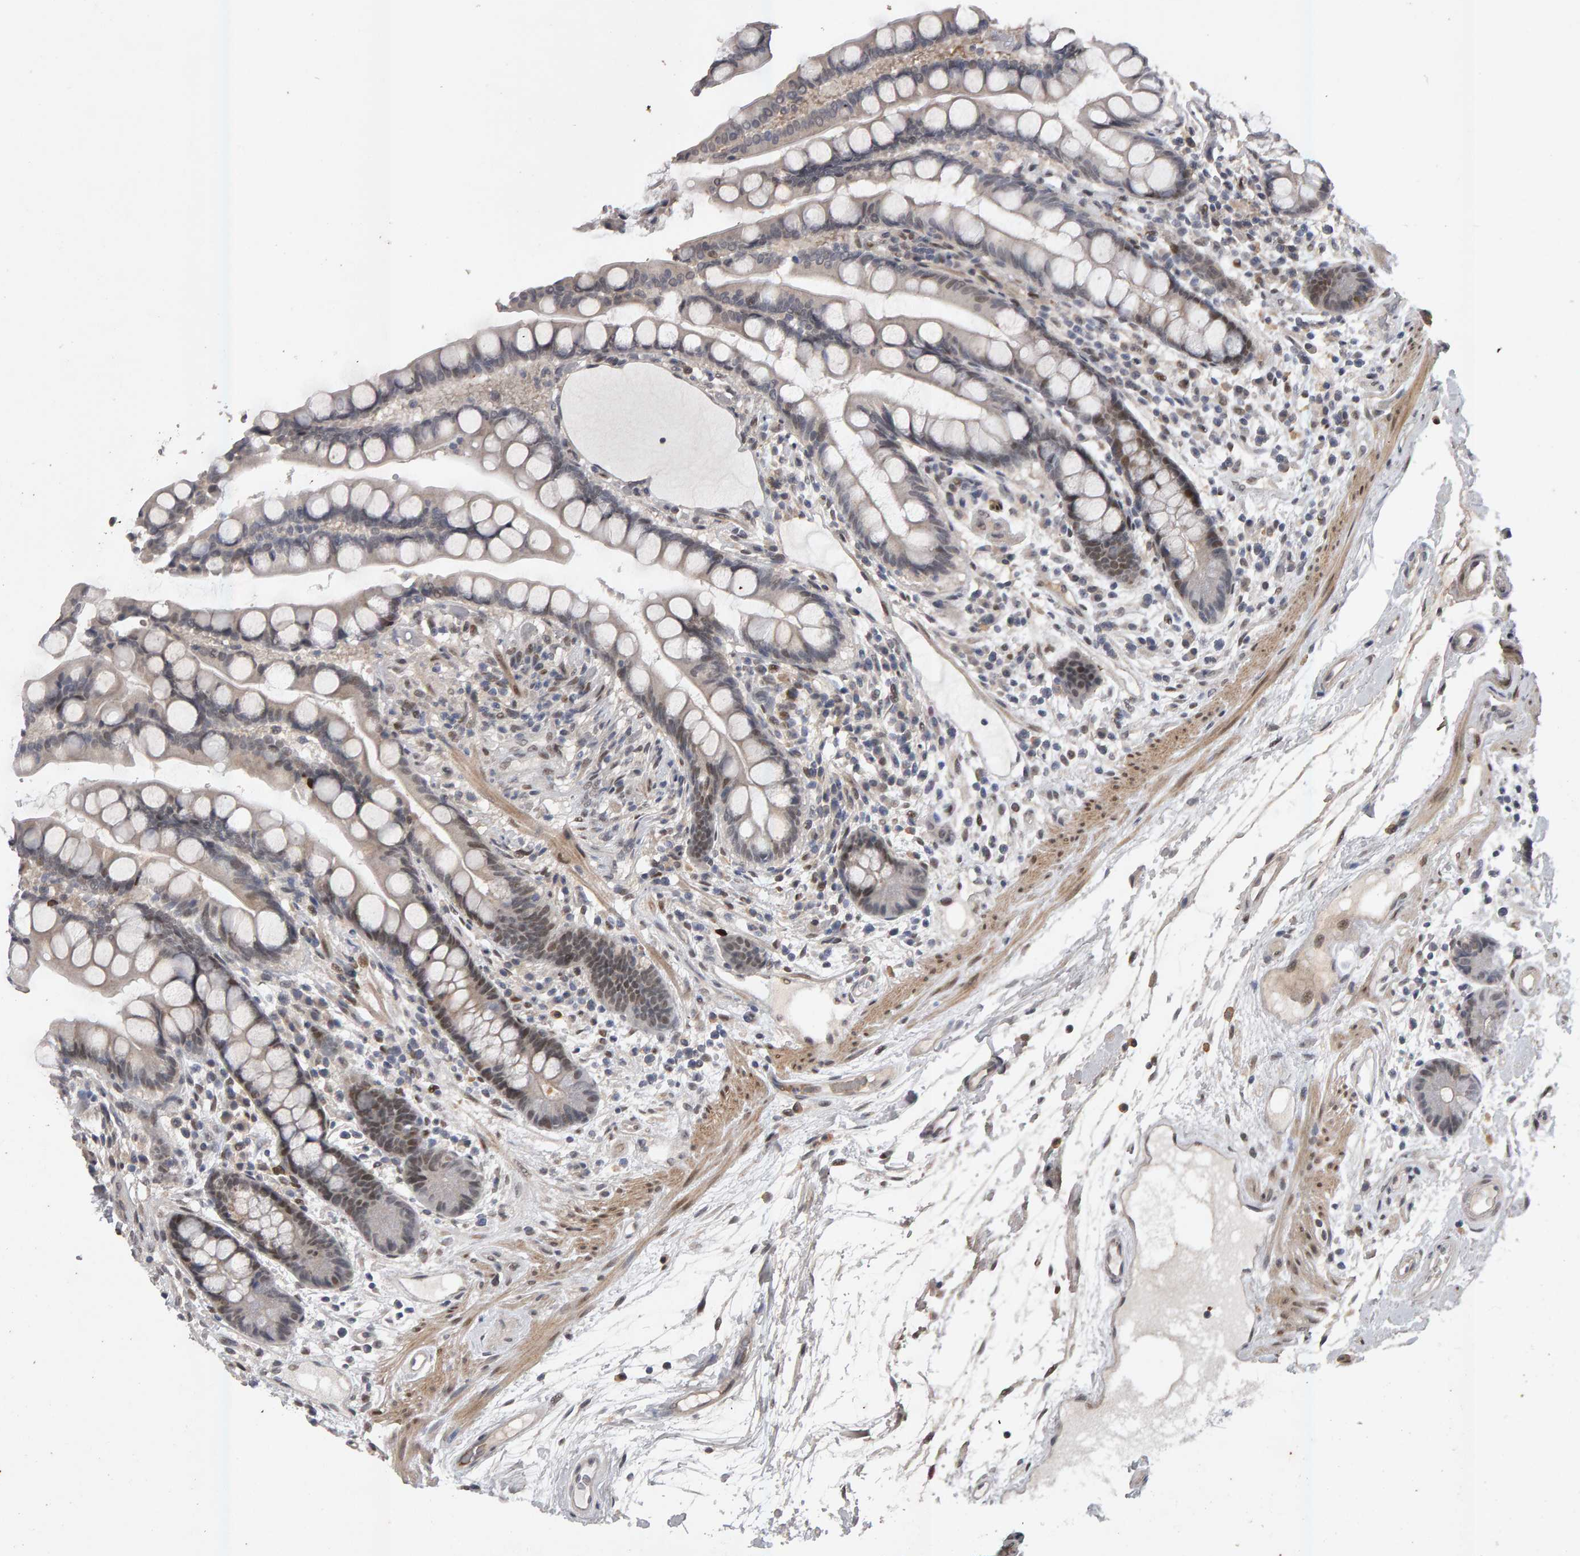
{"staining": {"intensity": "weak", "quantity": ">75%", "location": "cytoplasmic/membranous,nuclear"}, "tissue": "colon", "cell_type": "Endothelial cells", "image_type": "normal", "snomed": [{"axis": "morphology", "description": "Normal tissue, NOS"}, {"axis": "topography", "description": "Colon"}], "caption": "Immunohistochemical staining of normal human colon exhibits >75% levels of weak cytoplasmic/membranous,nuclear protein positivity in about >75% of endothelial cells. Using DAB (brown) and hematoxylin (blue) stains, captured at high magnification using brightfield microscopy.", "gene": "IPO8", "patient": {"sex": "male", "age": 73}}